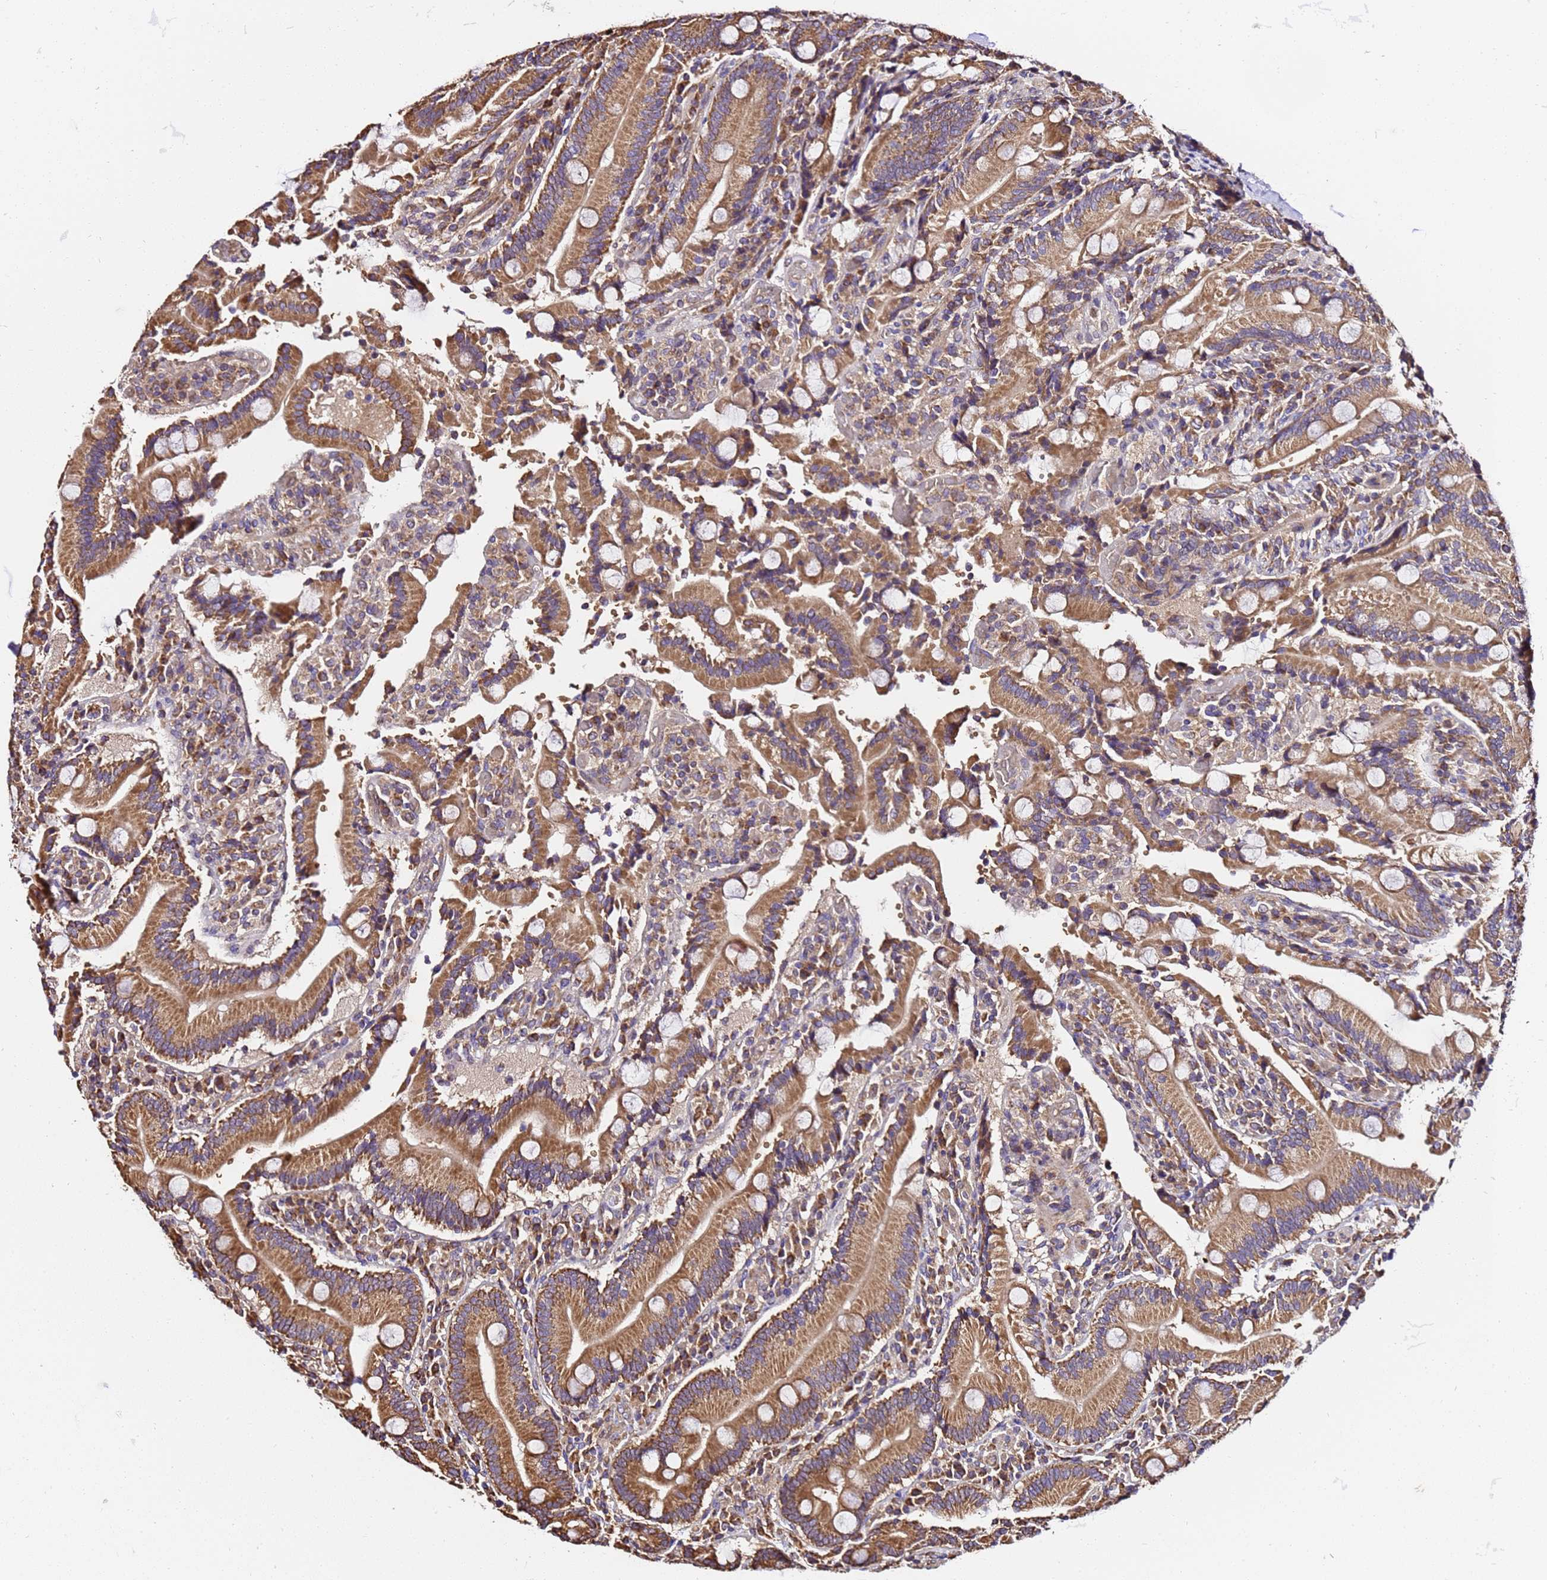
{"staining": {"intensity": "moderate", "quantity": ">75%", "location": "cytoplasmic/membranous"}, "tissue": "duodenum", "cell_type": "Glandular cells", "image_type": "normal", "snomed": [{"axis": "morphology", "description": "Normal tissue, NOS"}, {"axis": "topography", "description": "Duodenum"}], "caption": "Glandular cells reveal medium levels of moderate cytoplasmic/membranous staining in approximately >75% of cells in unremarkable duodenum. The staining was performed using DAB, with brown indicating positive protein expression. Nuclei are stained blue with hematoxylin.", "gene": "LRRIQ1", "patient": {"sex": "female", "age": 62}}